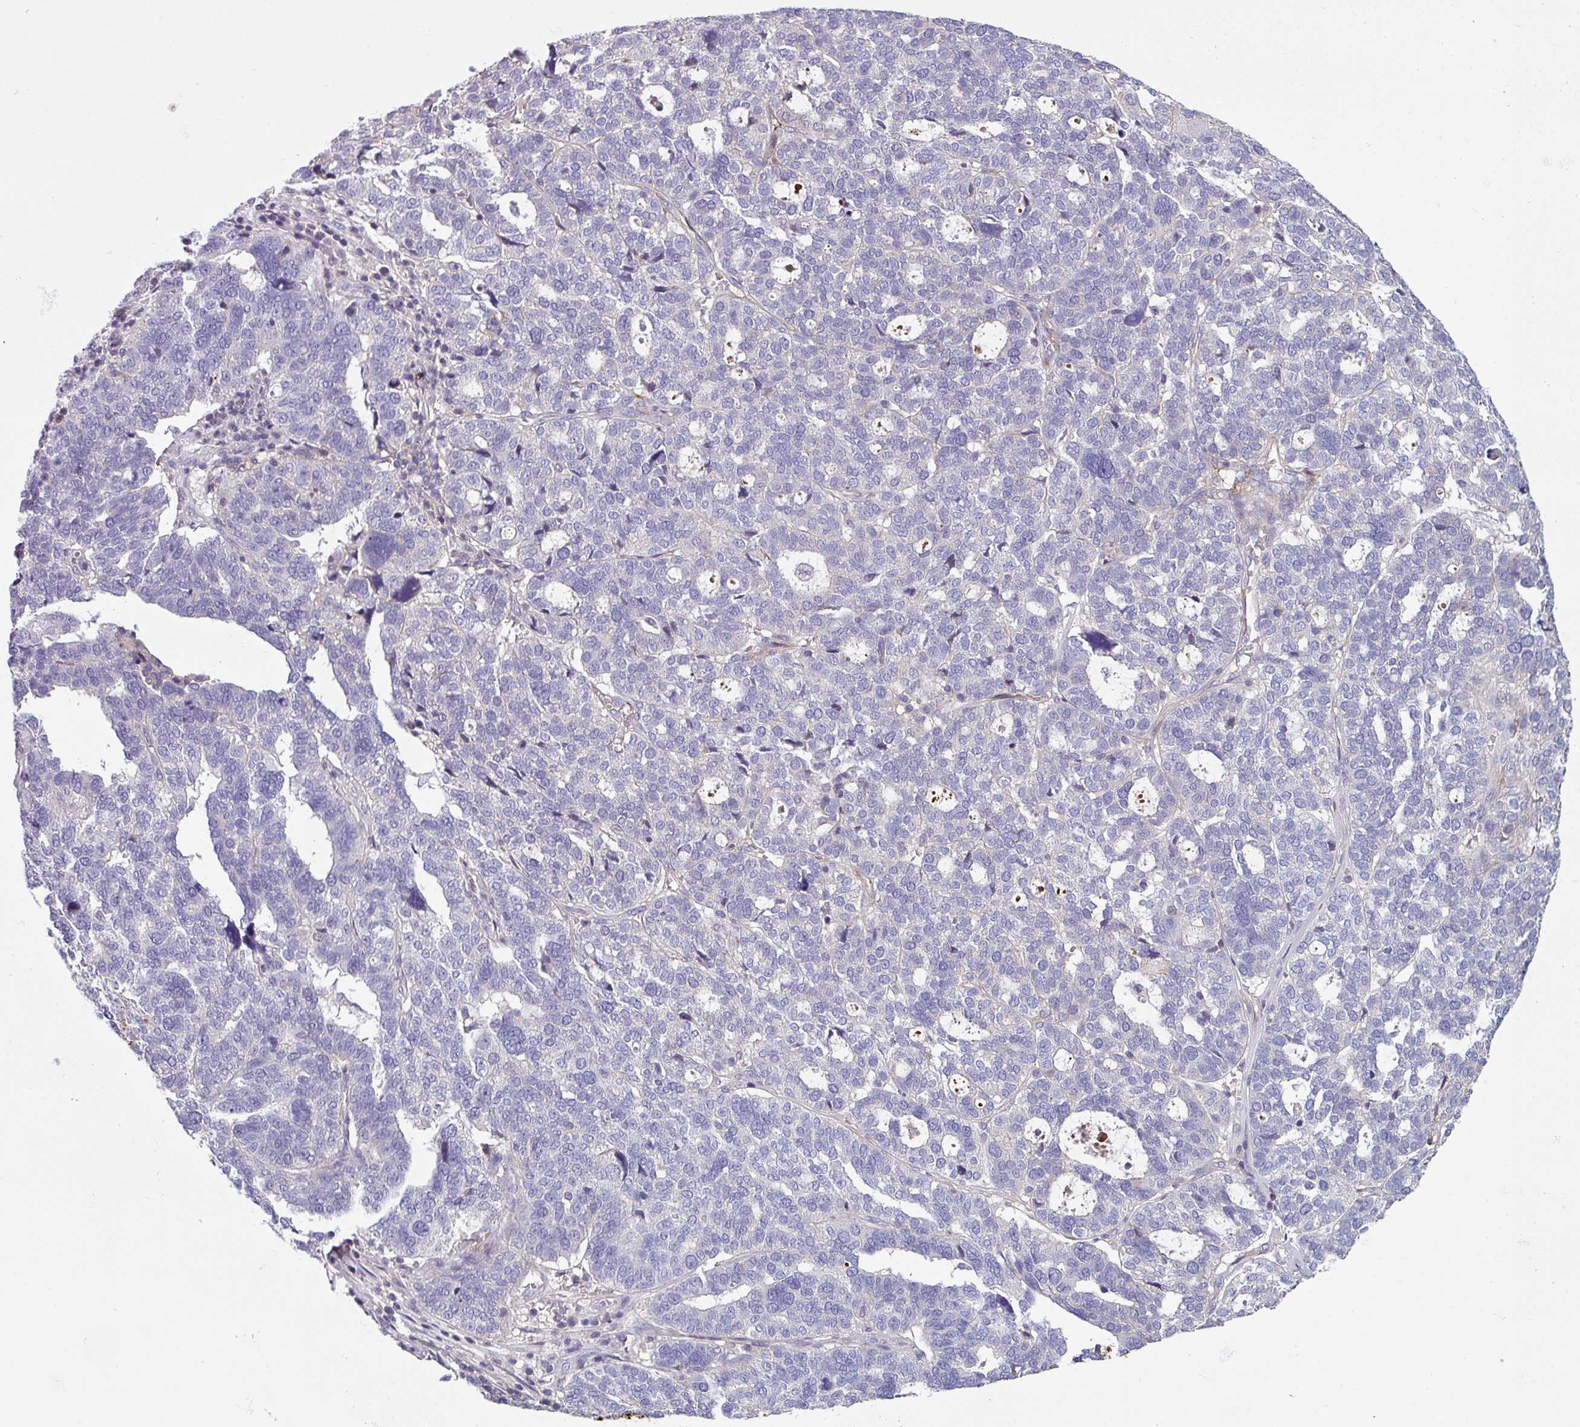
{"staining": {"intensity": "negative", "quantity": "none", "location": "none"}, "tissue": "ovarian cancer", "cell_type": "Tumor cells", "image_type": "cancer", "snomed": [{"axis": "morphology", "description": "Cystadenocarcinoma, serous, NOS"}, {"axis": "topography", "description": "Ovary"}], "caption": "Ovarian cancer (serous cystadenocarcinoma) was stained to show a protein in brown. There is no significant staining in tumor cells.", "gene": "TMEM132A", "patient": {"sex": "female", "age": 59}}